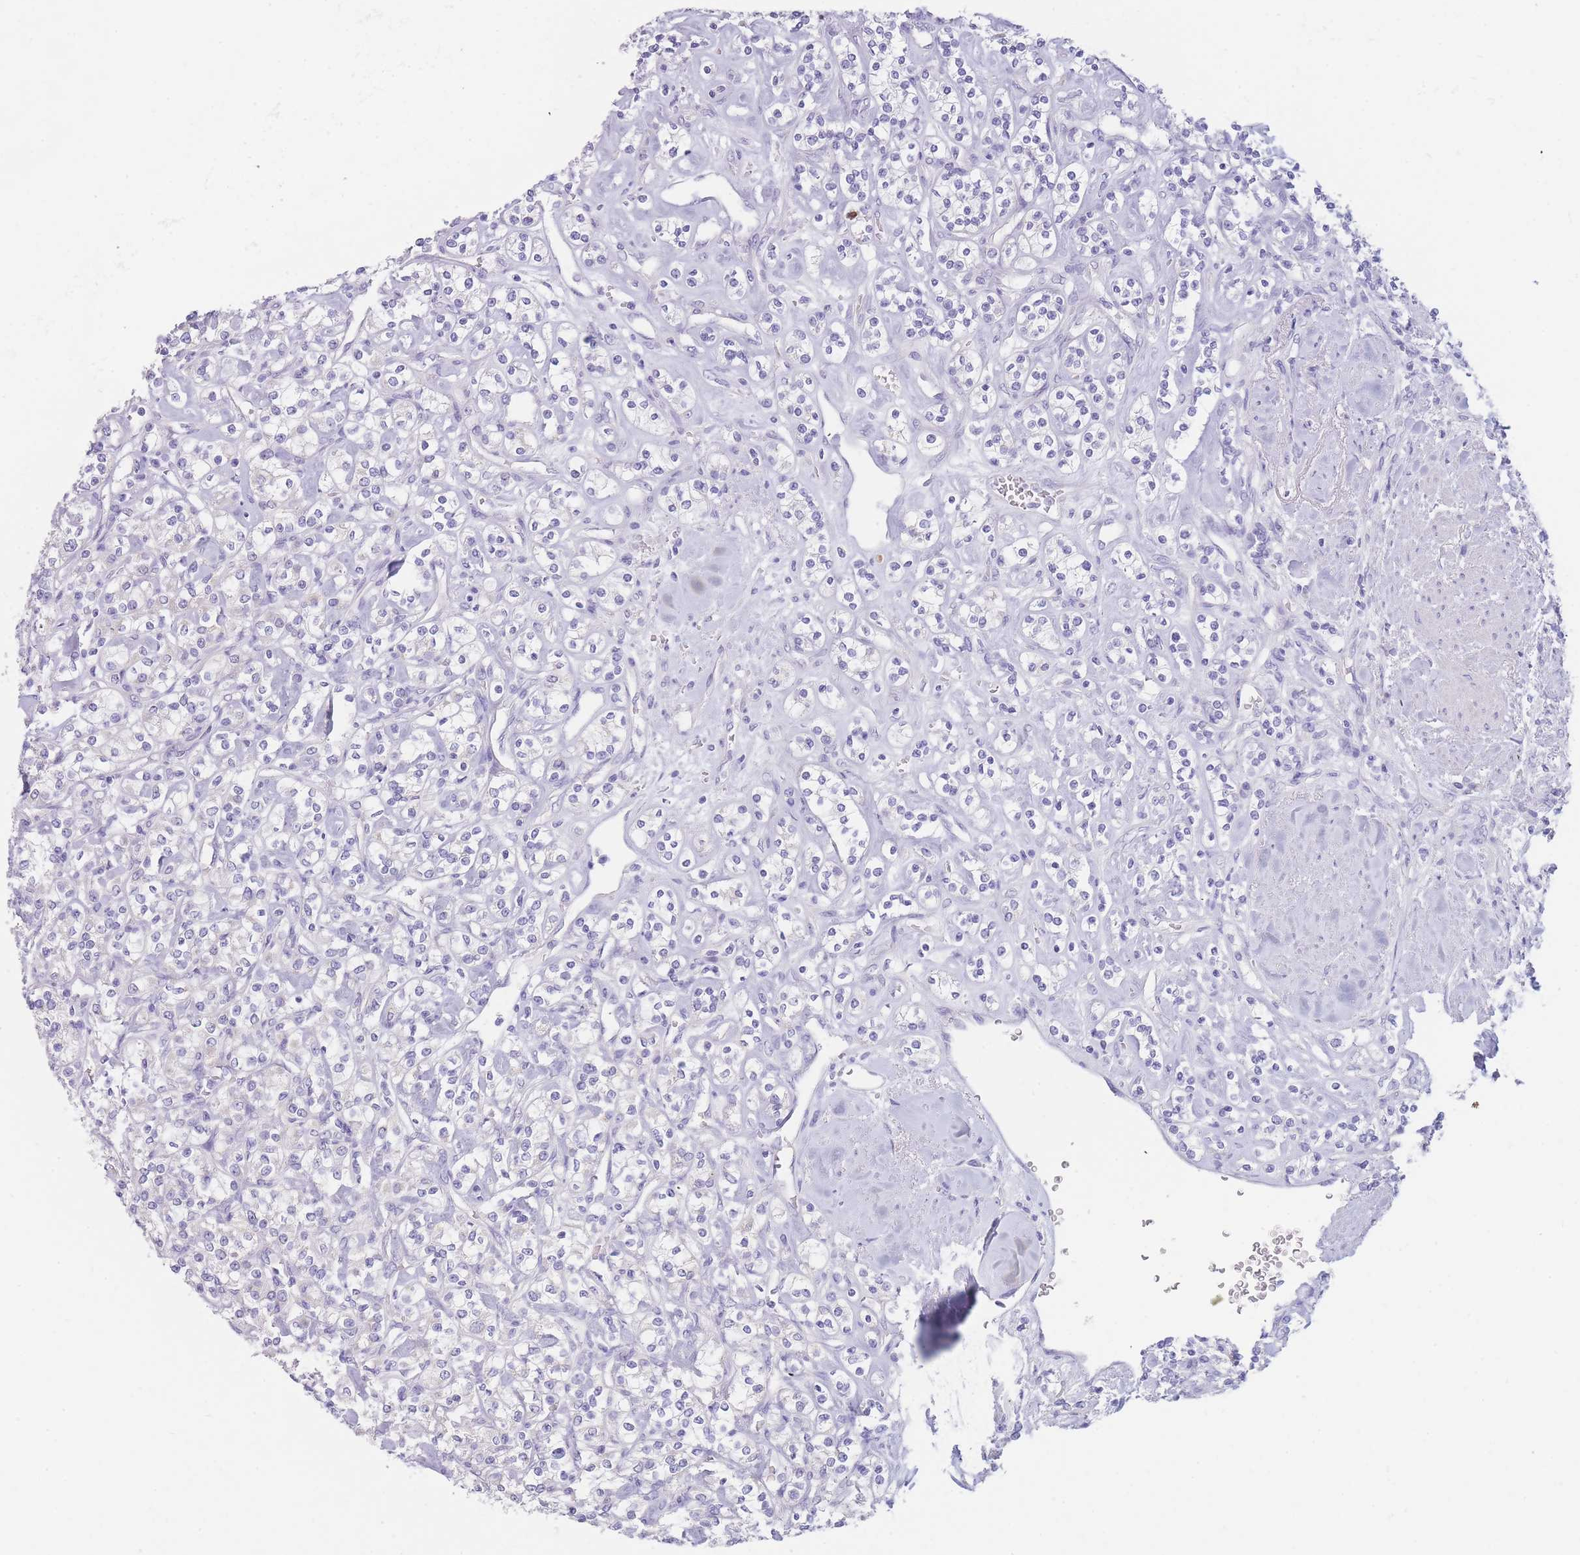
{"staining": {"intensity": "negative", "quantity": "none", "location": "none"}, "tissue": "renal cancer", "cell_type": "Tumor cells", "image_type": "cancer", "snomed": [{"axis": "morphology", "description": "Adenocarcinoma, NOS"}, {"axis": "topography", "description": "Kidney"}], "caption": "This is an immunohistochemistry photomicrograph of adenocarcinoma (renal). There is no positivity in tumor cells.", "gene": "ZNF627", "patient": {"sex": "male", "age": 77}}